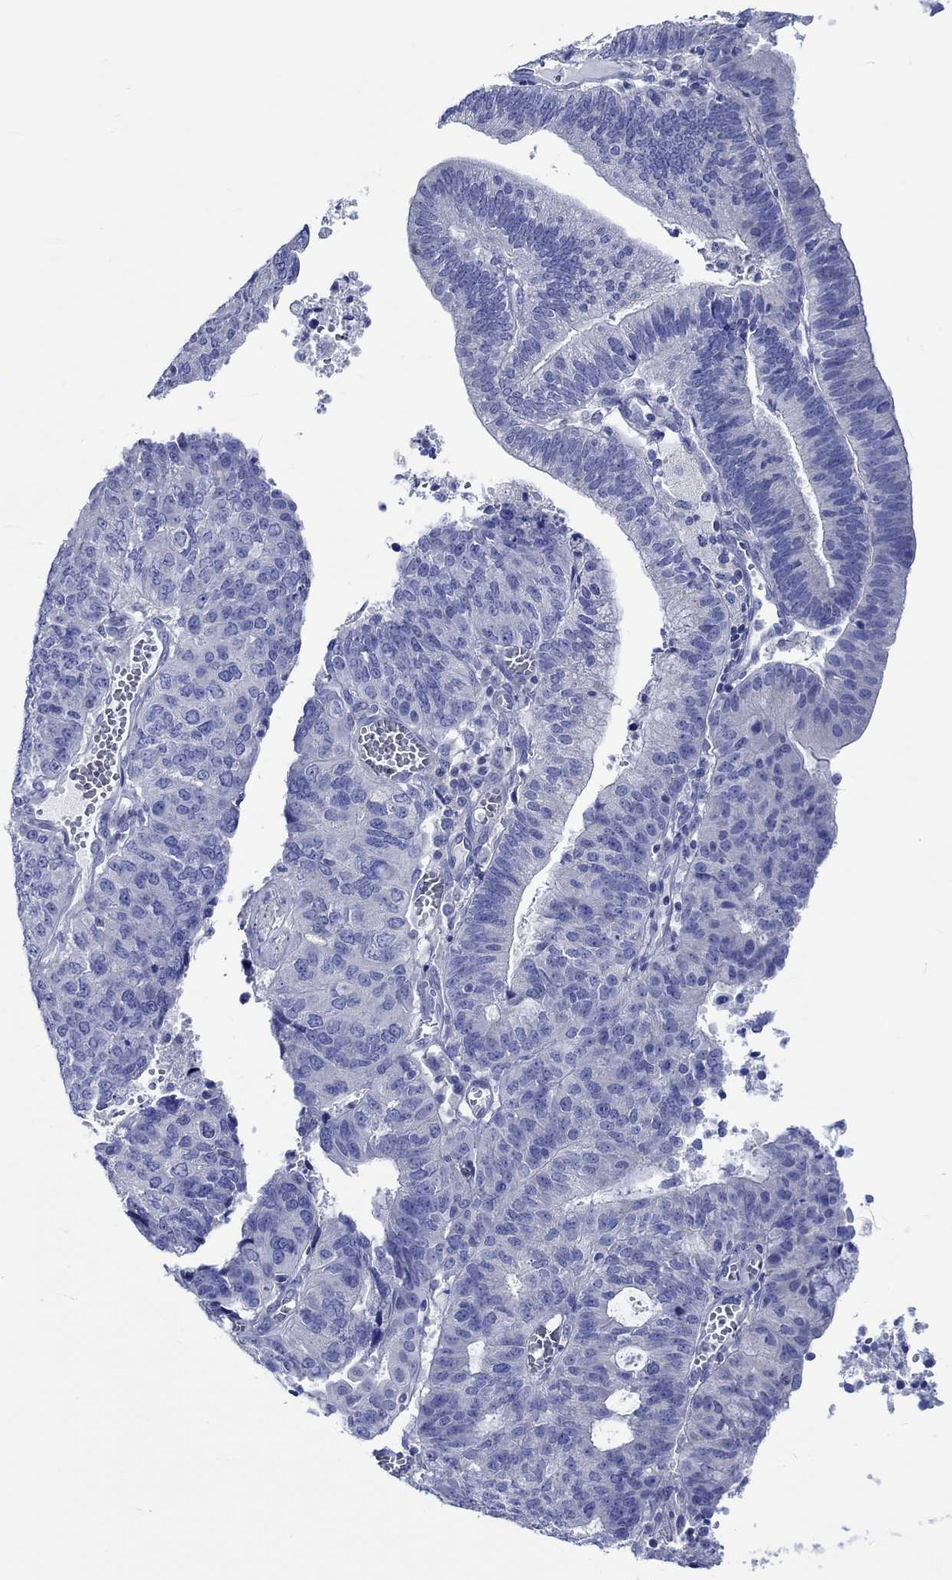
{"staining": {"intensity": "negative", "quantity": "none", "location": "none"}, "tissue": "endometrial cancer", "cell_type": "Tumor cells", "image_type": "cancer", "snomed": [{"axis": "morphology", "description": "Adenocarcinoma, NOS"}, {"axis": "topography", "description": "Endometrium"}], "caption": "An IHC photomicrograph of endometrial cancer is shown. There is no staining in tumor cells of endometrial cancer.", "gene": "PTPRN2", "patient": {"sex": "female", "age": 82}}